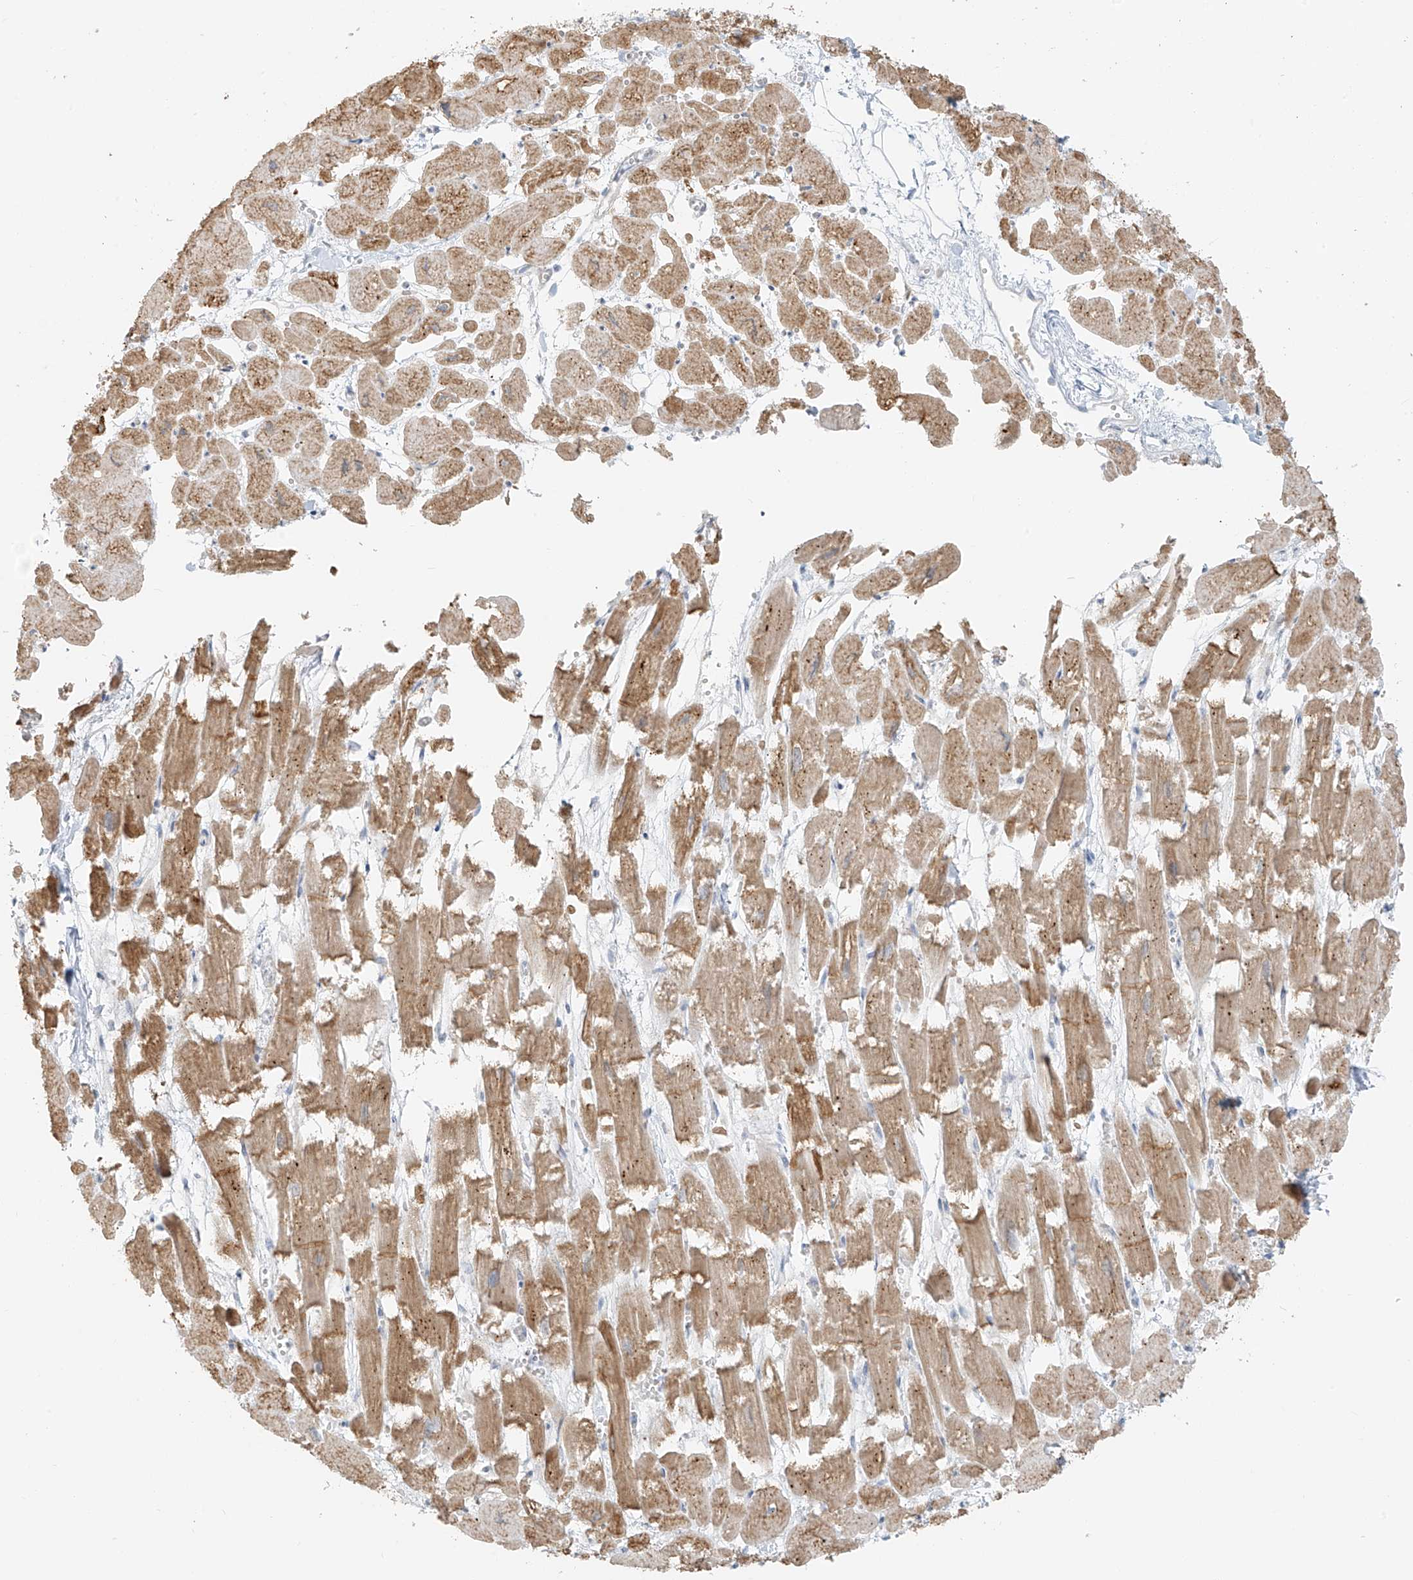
{"staining": {"intensity": "moderate", "quantity": "25%-75%", "location": "cytoplasmic/membranous"}, "tissue": "heart muscle", "cell_type": "Cardiomyocytes", "image_type": "normal", "snomed": [{"axis": "morphology", "description": "Normal tissue, NOS"}, {"axis": "topography", "description": "Heart"}], "caption": "Immunohistochemical staining of normal heart muscle displays medium levels of moderate cytoplasmic/membranous positivity in approximately 25%-75% of cardiomyocytes.", "gene": "UST", "patient": {"sex": "male", "age": 54}}